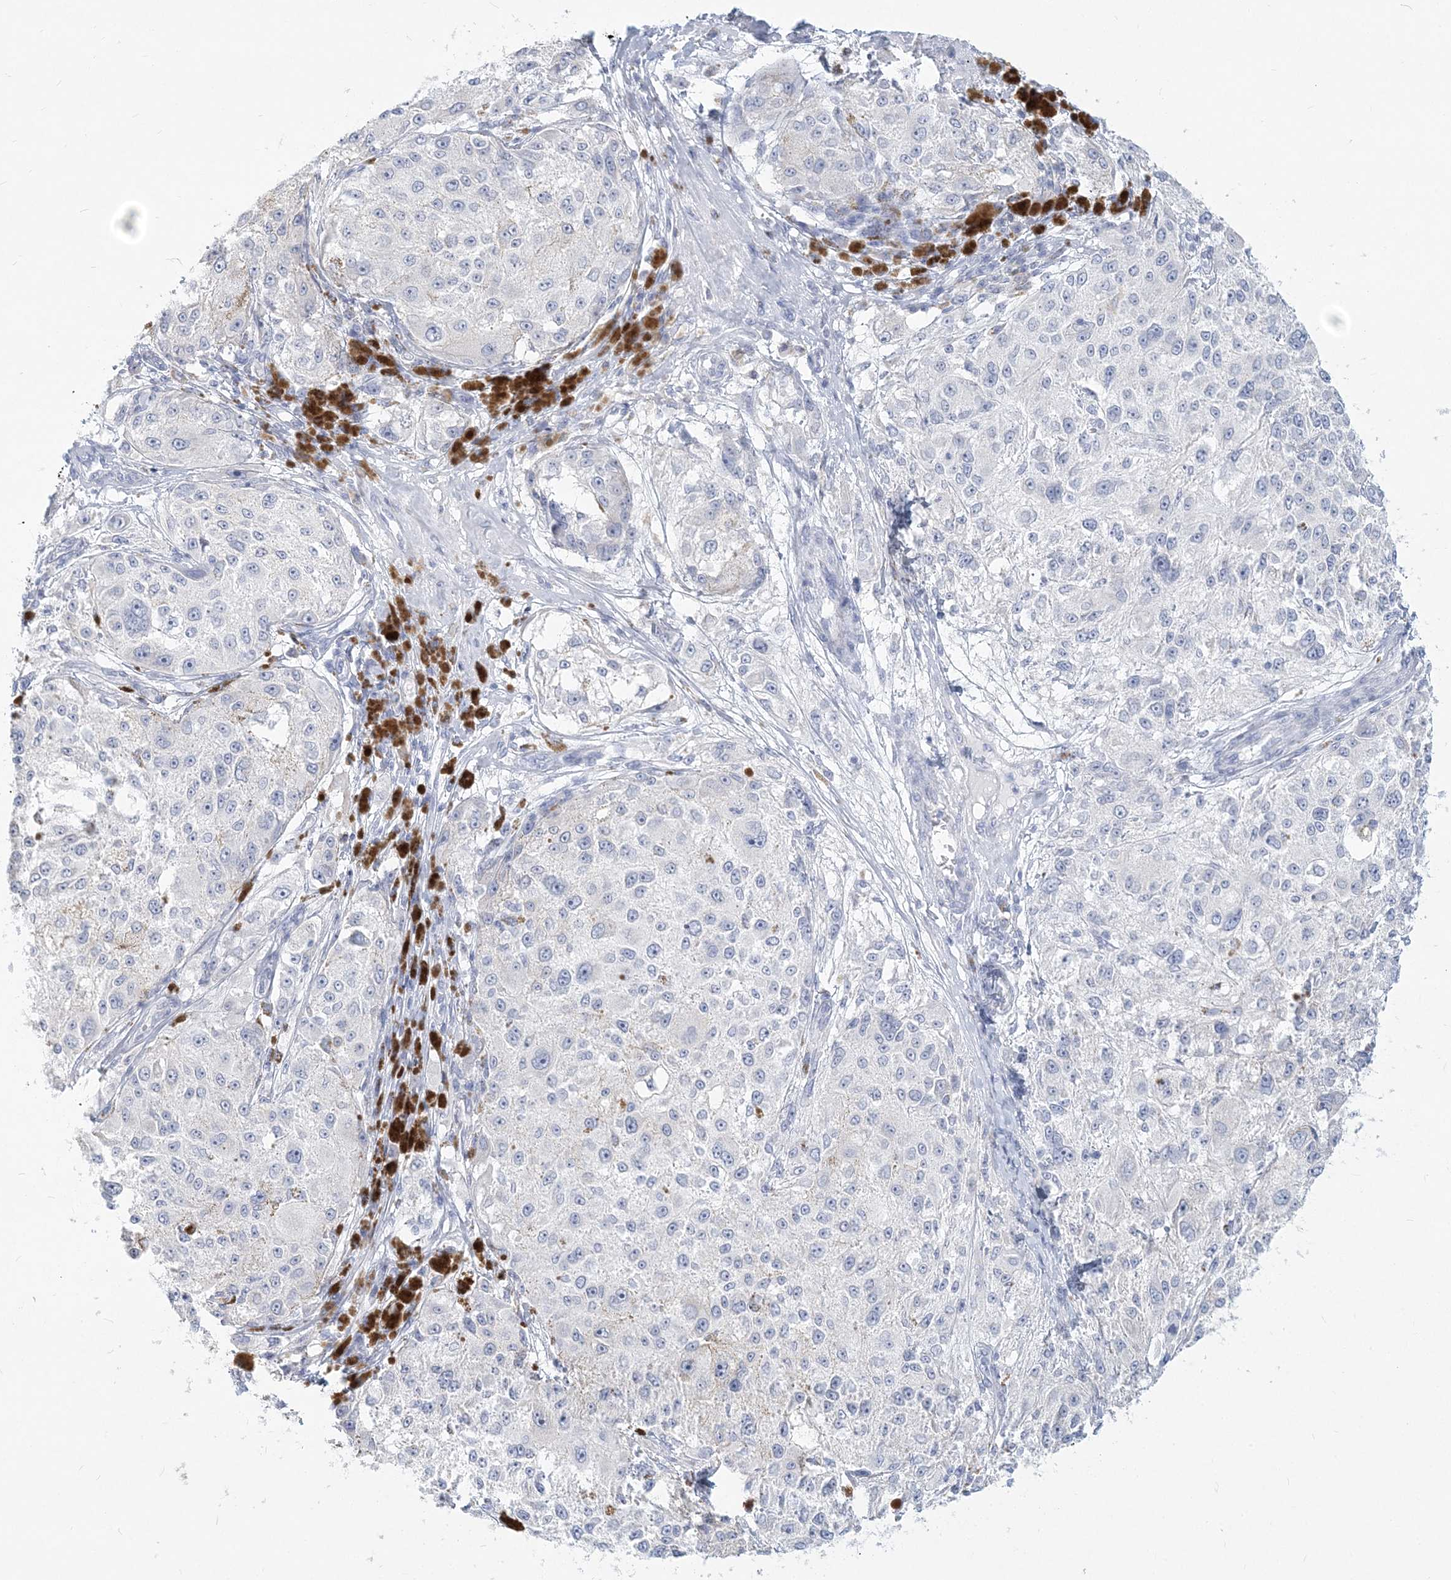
{"staining": {"intensity": "negative", "quantity": "none", "location": "none"}, "tissue": "melanoma", "cell_type": "Tumor cells", "image_type": "cancer", "snomed": [{"axis": "morphology", "description": "Necrosis, NOS"}, {"axis": "morphology", "description": "Malignant melanoma, NOS"}, {"axis": "topography", "description": "Skin"}], "caption": "The immunohistochemistry (IHC) micrograph has no significant staining in tumor cells of melanoma tissue. (DAB (3,3'-diaminobenzidine) immunohistochemistry with hematoxylin counter stain).", "gene": "CSN1S1", "patient": {"sex": "female", "age": 87}}